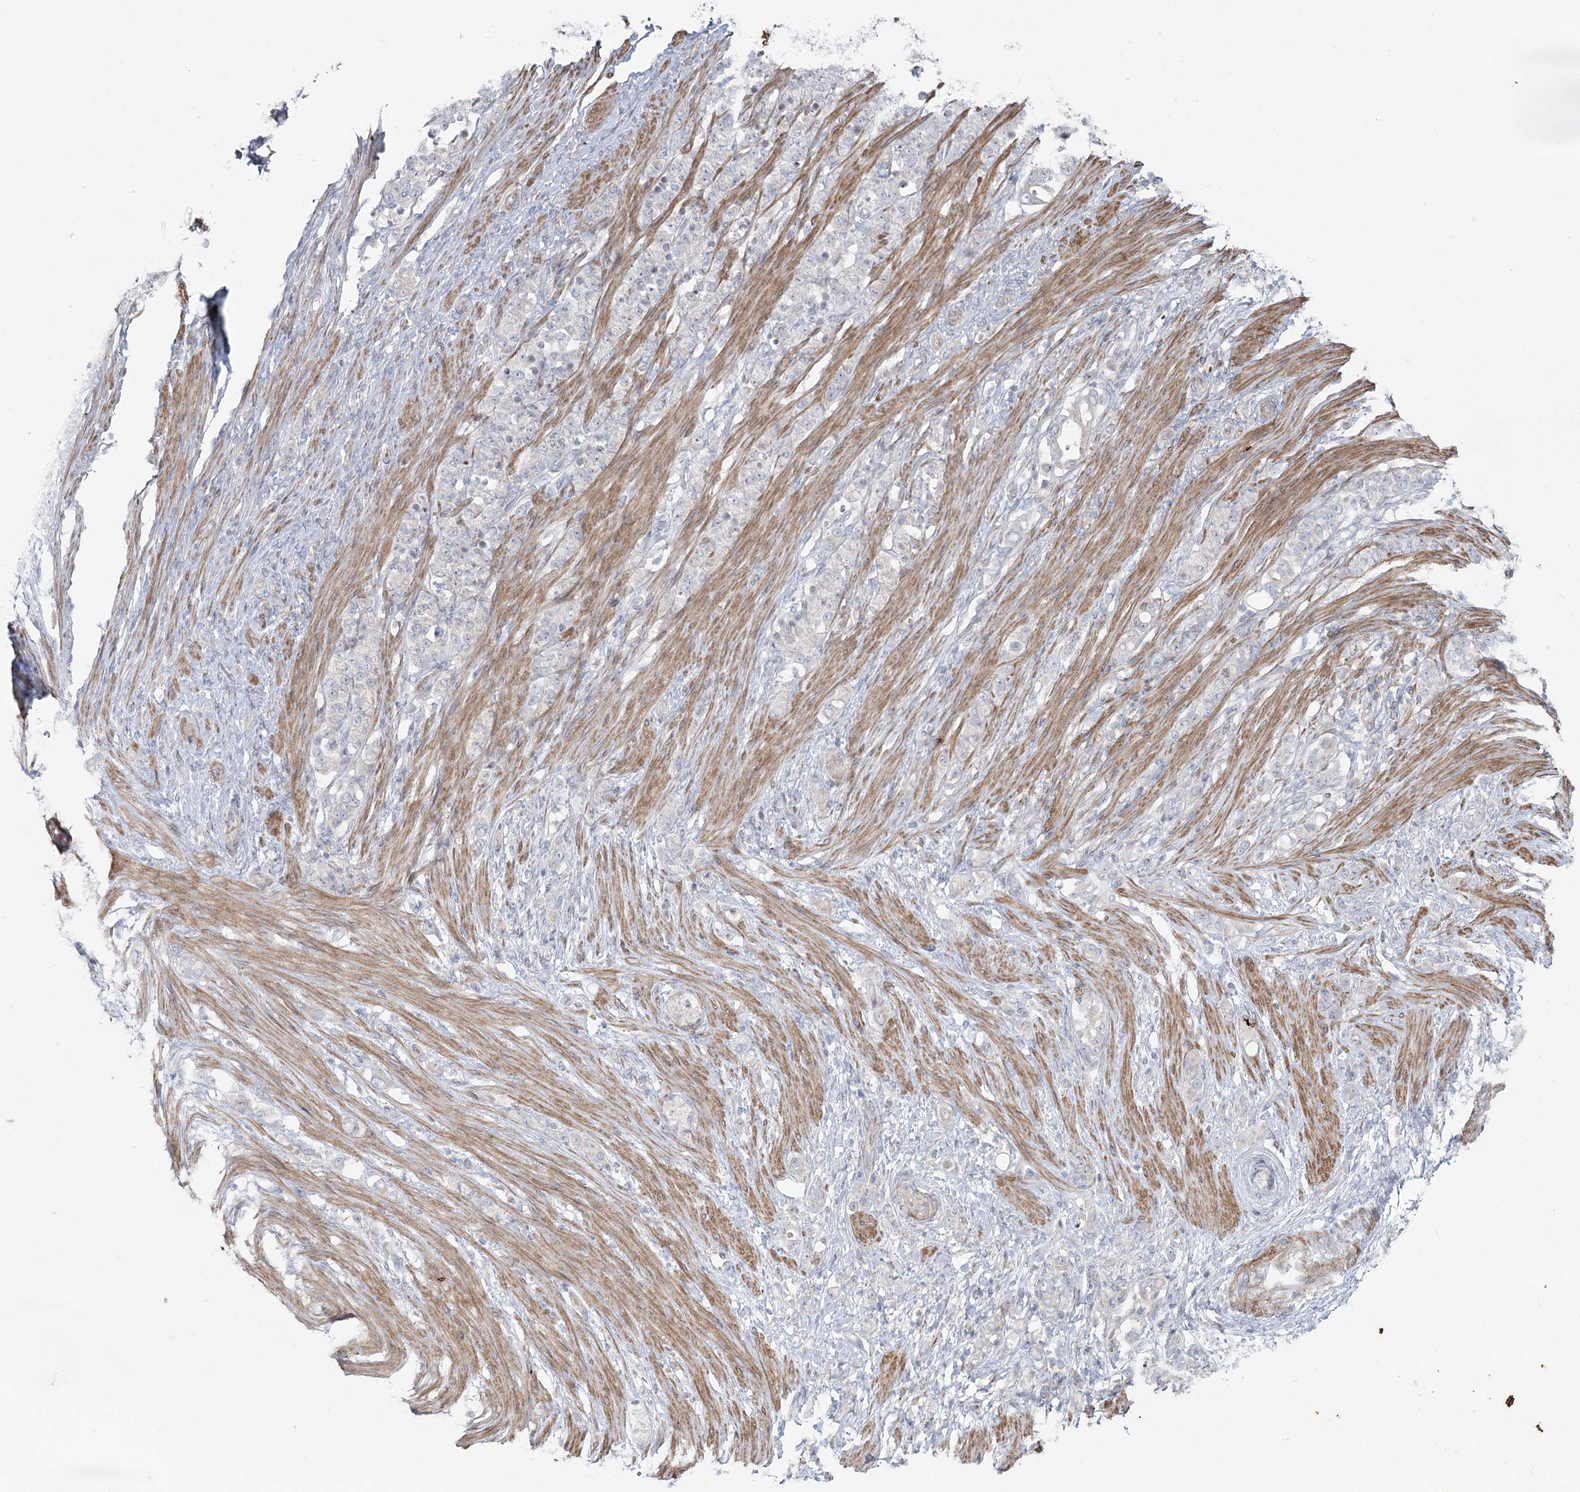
{"staining": {"intensity": "negative", "quantity": "none", "location": "none"}, "tissue": "stomach cancer", "cell_type": "Tumor cells", "image_type": "cancer", "snomed": [{"axis": "morphology", "description": "Adenocarcinoma, NOS"}, {"axis": "topography", "description": "Stomach"}], "caption": "Immunohistochemistry image of neoplastic tissue: adenocarcinoma (stomach) stained with DAB reveals no significant protein staining in tumor cells. (Brightfield microscopy of DAB (3,3'-diaminobenzidine) IHC at high magnification).", "gene": "MTG1", "patient": {"sex": "female", "age": 79}}